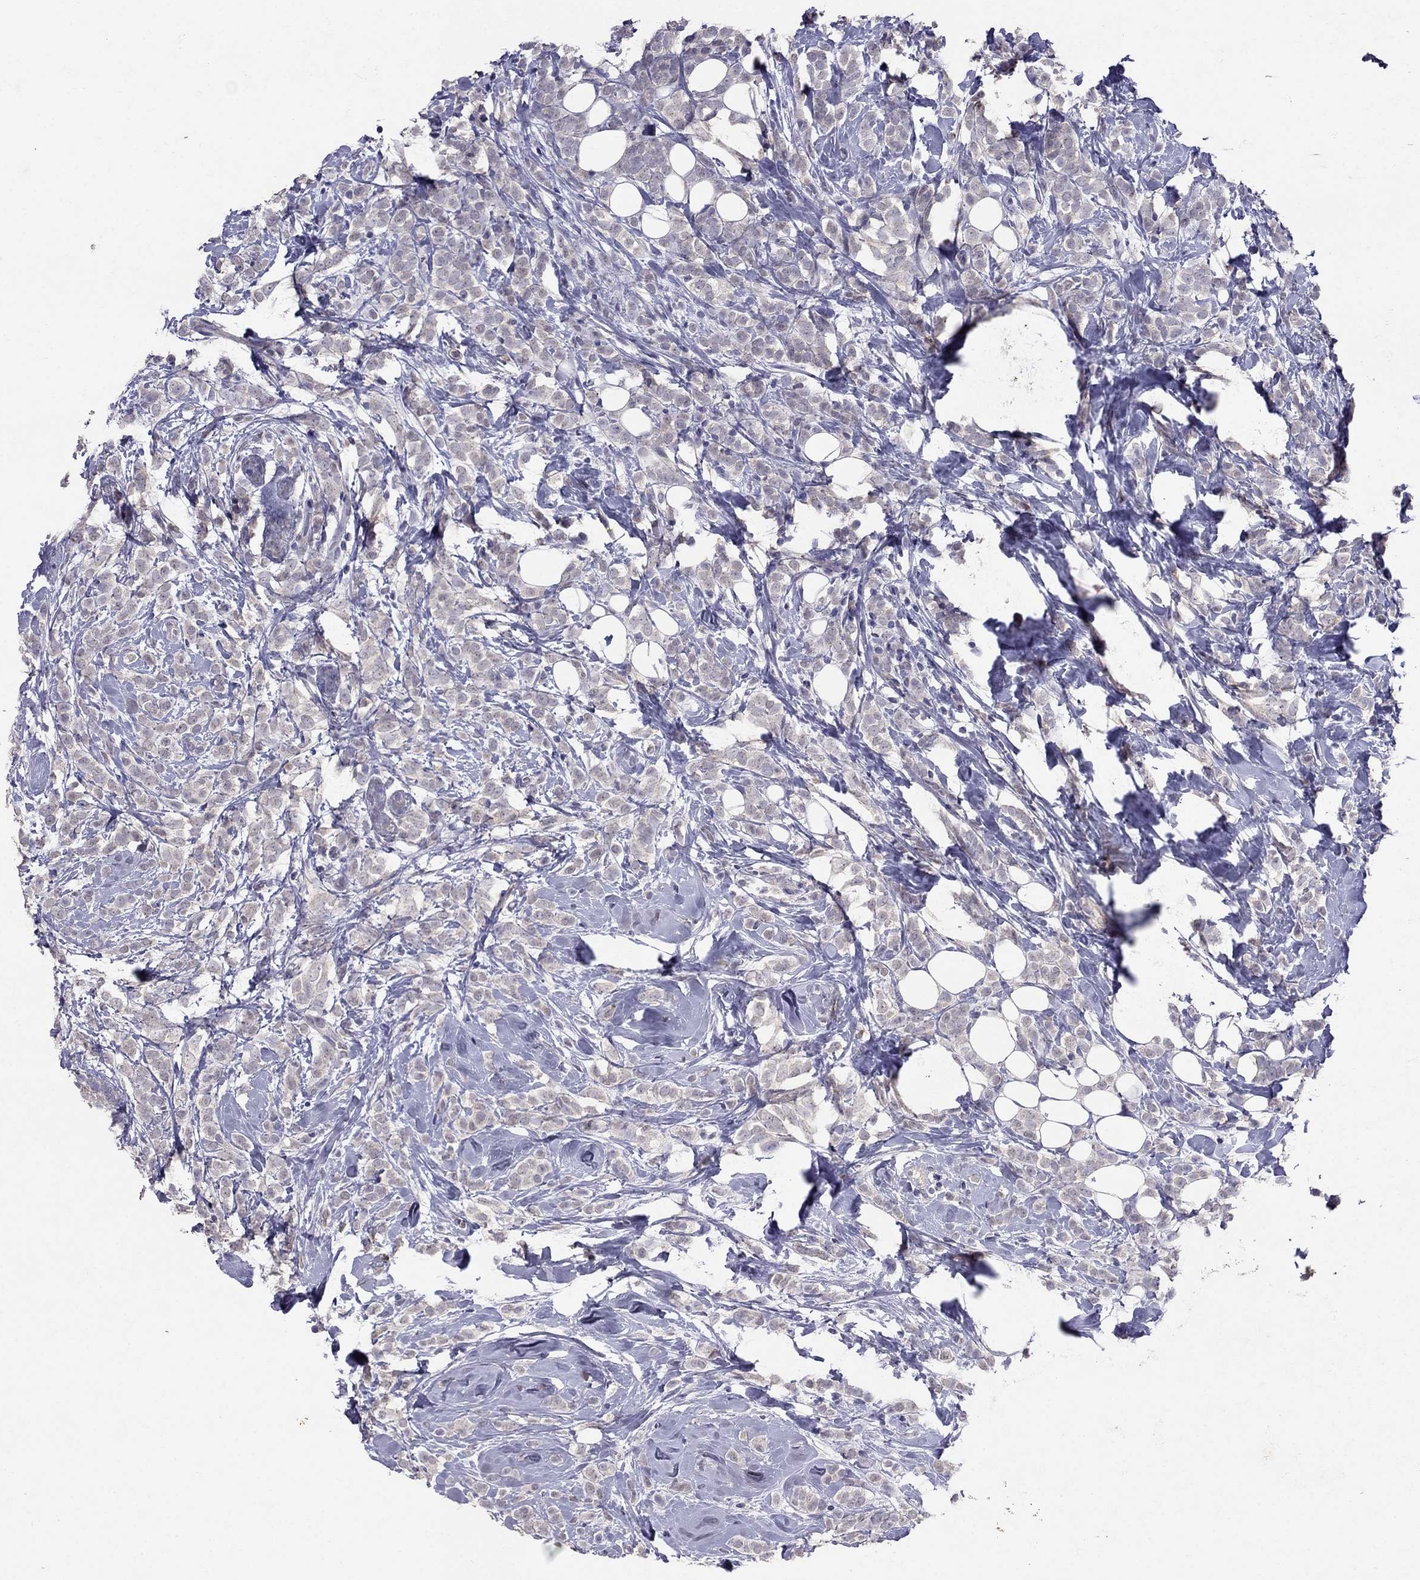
{"staining": {"intensity": "negative", "quantity": "none", "location": "none"}, "tissue": "breast cancer", "cell_type": "Tumor cells", "image_type": "cancer", "snomed": [{"axis": "morphology", "description": "Lobular carcinoma"}, {"axis": "topography", "description": "Breast"}], "caption": "An IHC micrograph of breast cancer (lobular carcinoma) is shown. There is no staining in tumor cells of breast cancer (lobular carcinoma).", "gene": "FST", "patient": {"sex": "female", "age": 49}}